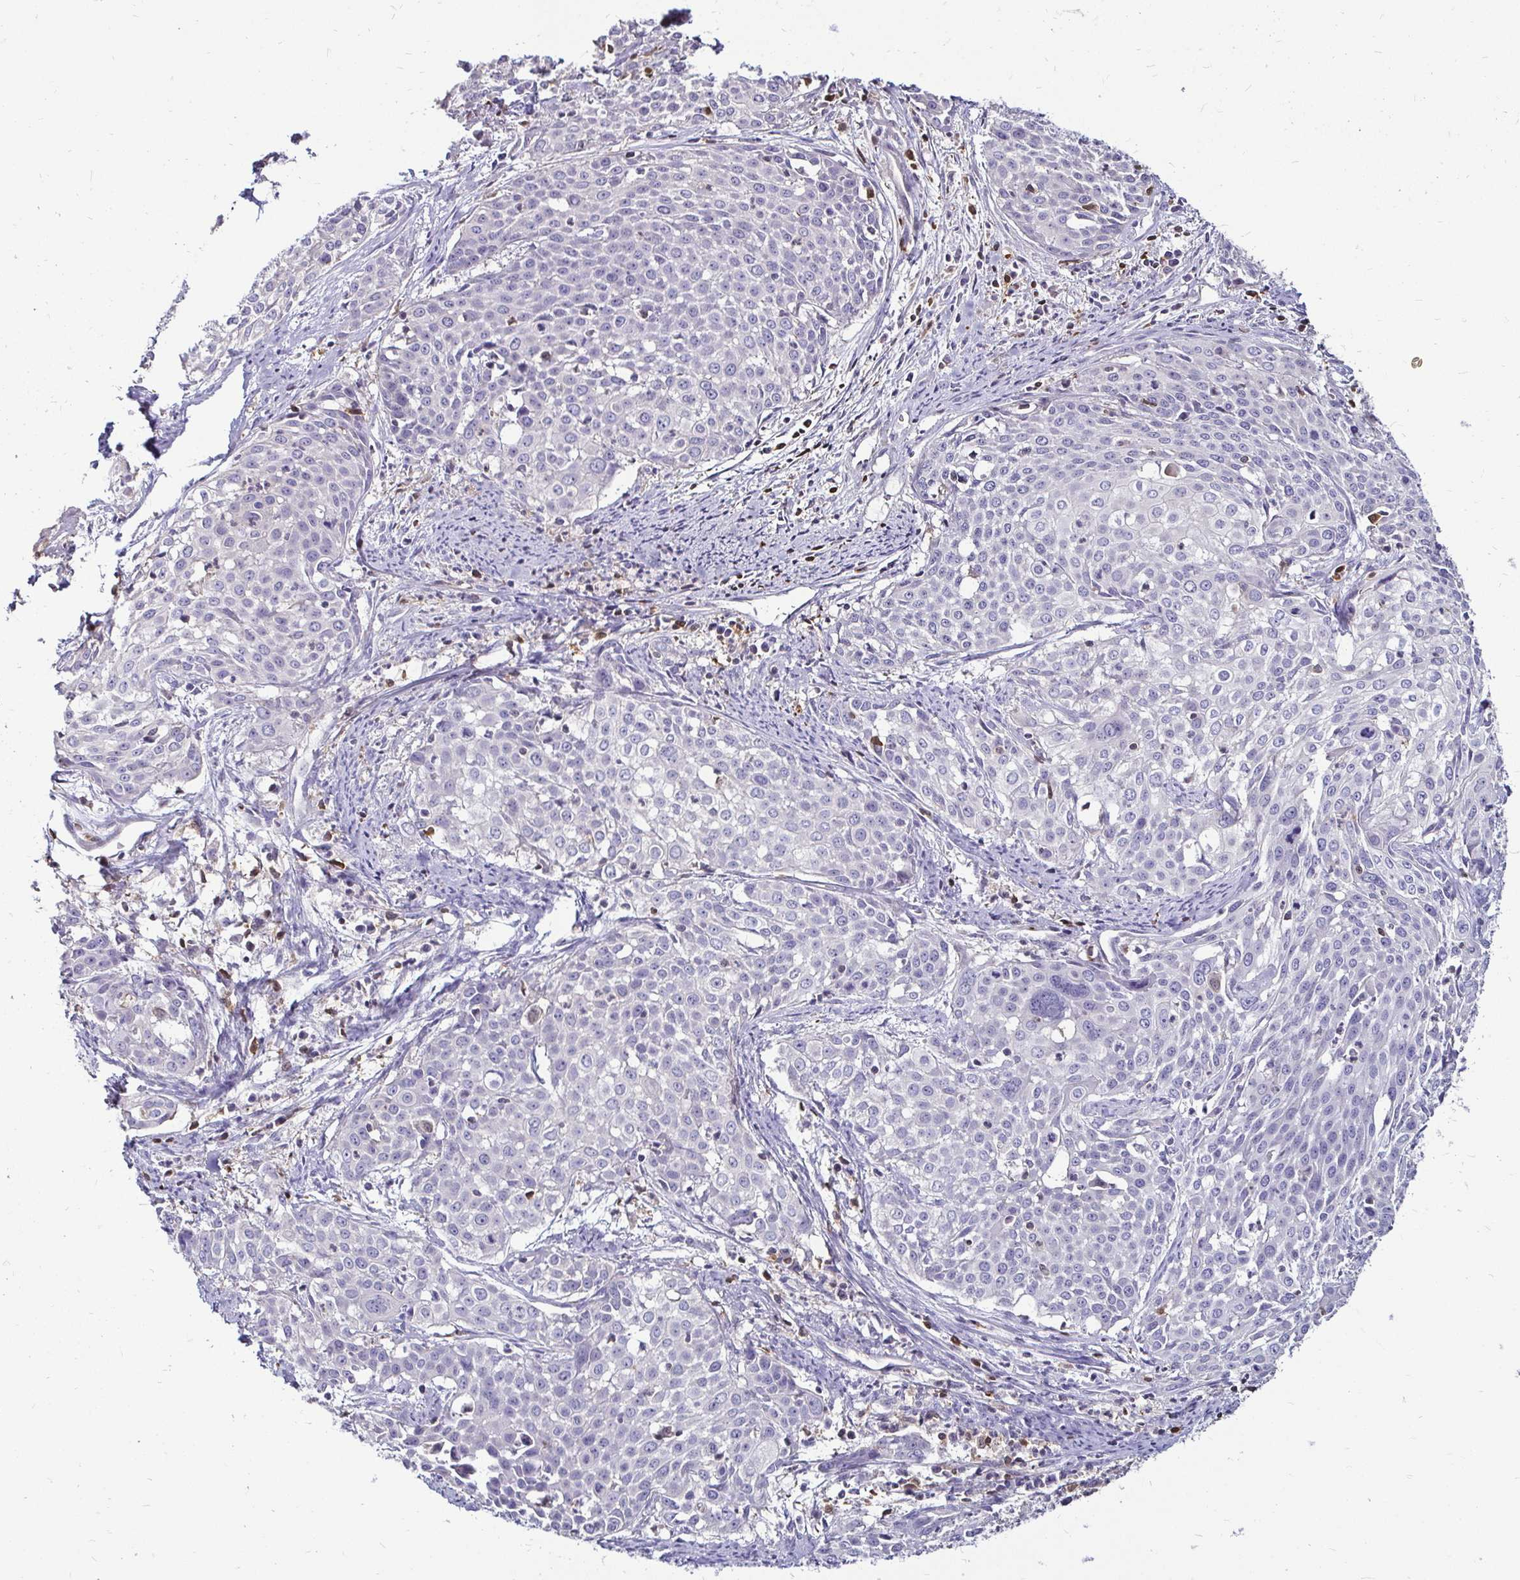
{"staining": {"intensity": "negative", "quantity": "none", "location": "none"}, "tissue": "cervical cancer", "cell_type": "Tumor cells", "image_type": "cancer", "snomed": [{"axis": "morphology", "description": "Squamous cell carcinoma, NOS"}, {"axis": "topography", "description": "Cervix"}], "caption": "The immunohistochemistry (IHC) micrograph has no significant expression in tumor cells of cervical cancer tissue.", "gene": "ZFP1", "patient": {"sex": "female", "age": 39}}